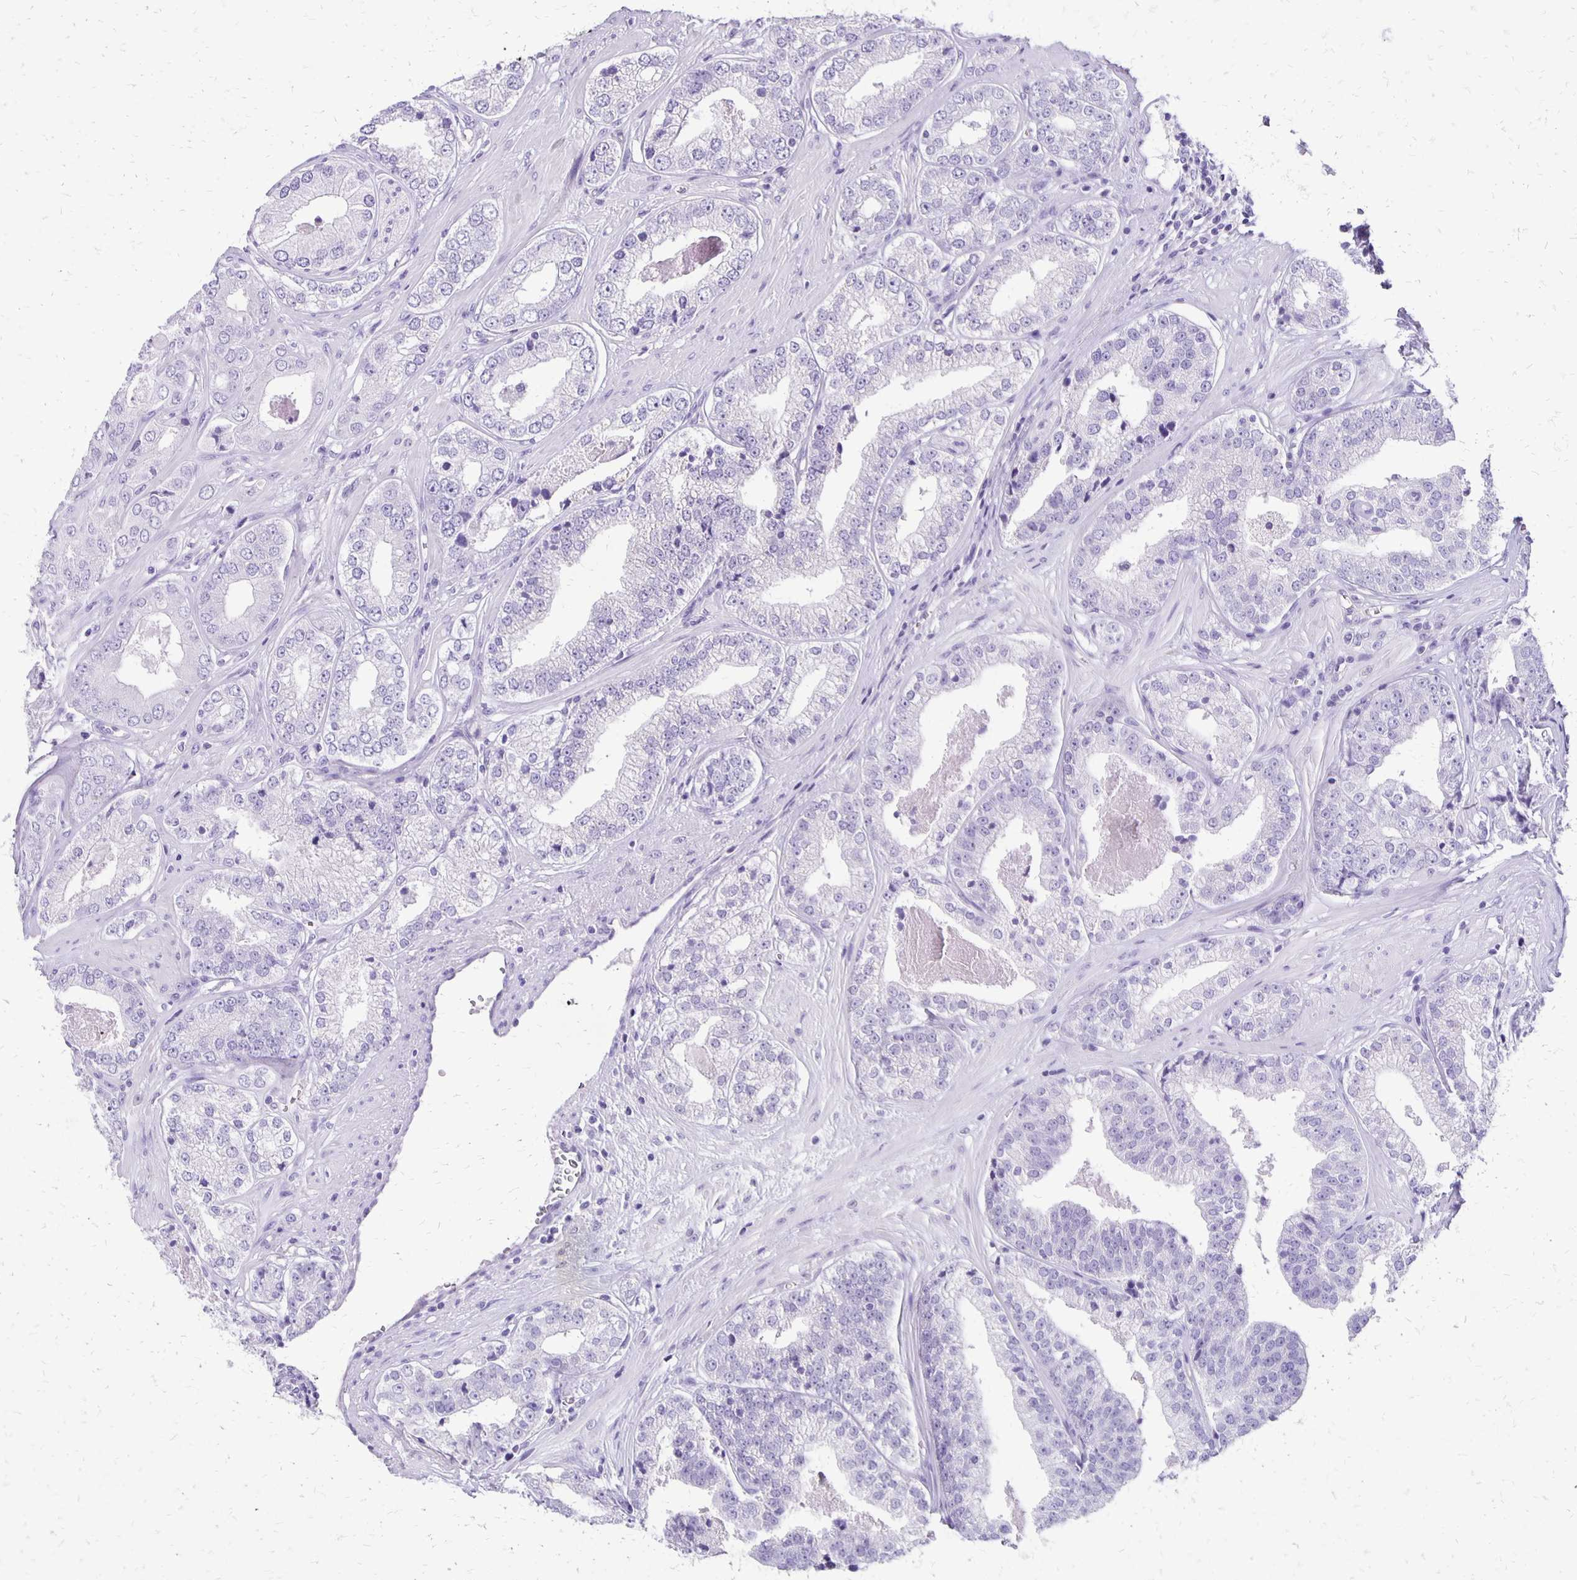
{"staining": {"intensity": "negative", "quantity": "none", "location": "none"}, "tissue": "prostate cancer", "cell_type": "Tumor cells", "image_type": "cancer", "snomed": [{"axis": "morphology", "description": "Adenocarcinoma, Low grade"}, {"axis": "topography", "description": "Prostate"}], "caption": "High magnification brightfield microscopy of prostate cancer (adenocarcinoma (low-grade)) stained with DAB (3,3'-diaminobenzidine) (brown) and counterstained with hematoxylin (blue): tumor cells show no significant expression. Nuclei are stained in blue.", "gene": "ANKRD45", "patient": {"sex": "male", "age": 60}}